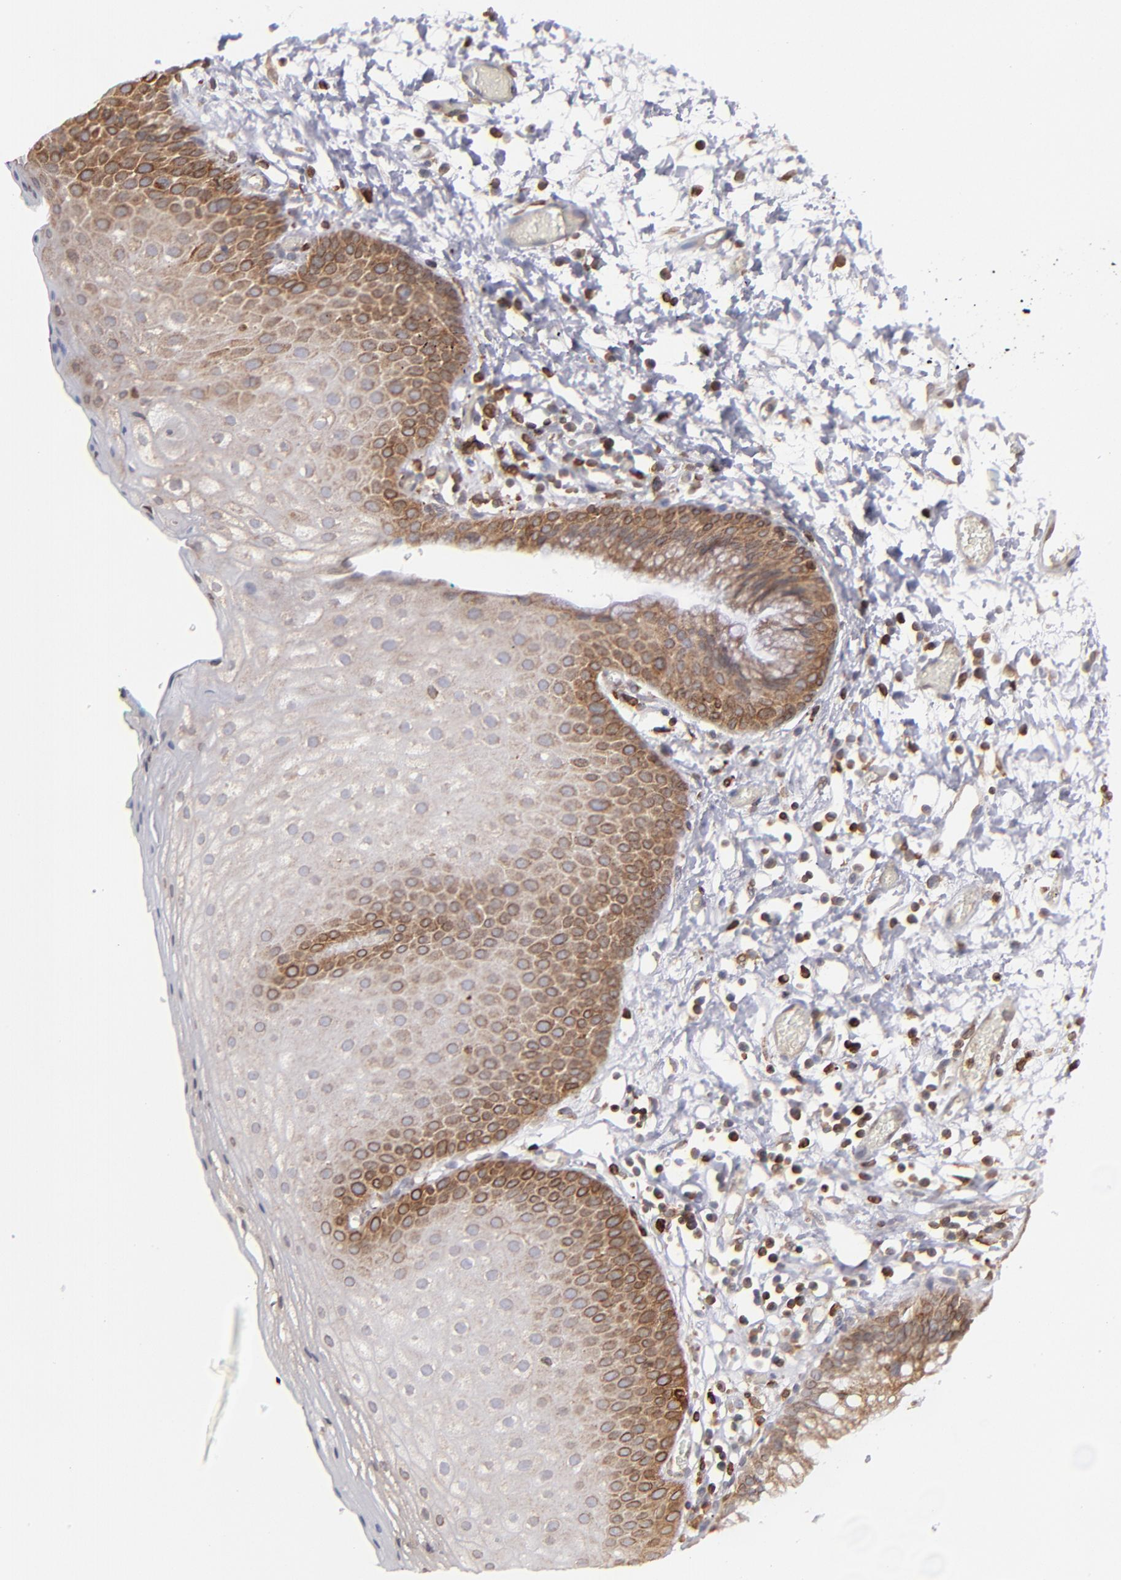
{"staining": {"intensity": "moderate", "quantity": "25%-75%", "location": "cytoplasmic/membranous"}, "tissue": "skin", "cell_type": "Epidermal cells", "image_type": "normal", "snomed": [{"axis": "morphology", "description": "Normal tissue, NOS"}, {"axis": "morphology", "description": "Hemorrhoids"}, {"axis": "morphology", "description": "Inflammation, NOS"}, {"axis": "topography", "description": "Anal"}], "caption": "Moderate cytoplasmic/membranous positivity is identified in approximately 25%-75% of epidermal cells in benign skin. The protein is stained brown, and the nuclei are stained in blue (DAB (3,3'-diaminobenzidine) IHC with brightfield microscopy, high magnification).", "gene": "TMX1", "patient": {"sex": "male", "age": 60}}